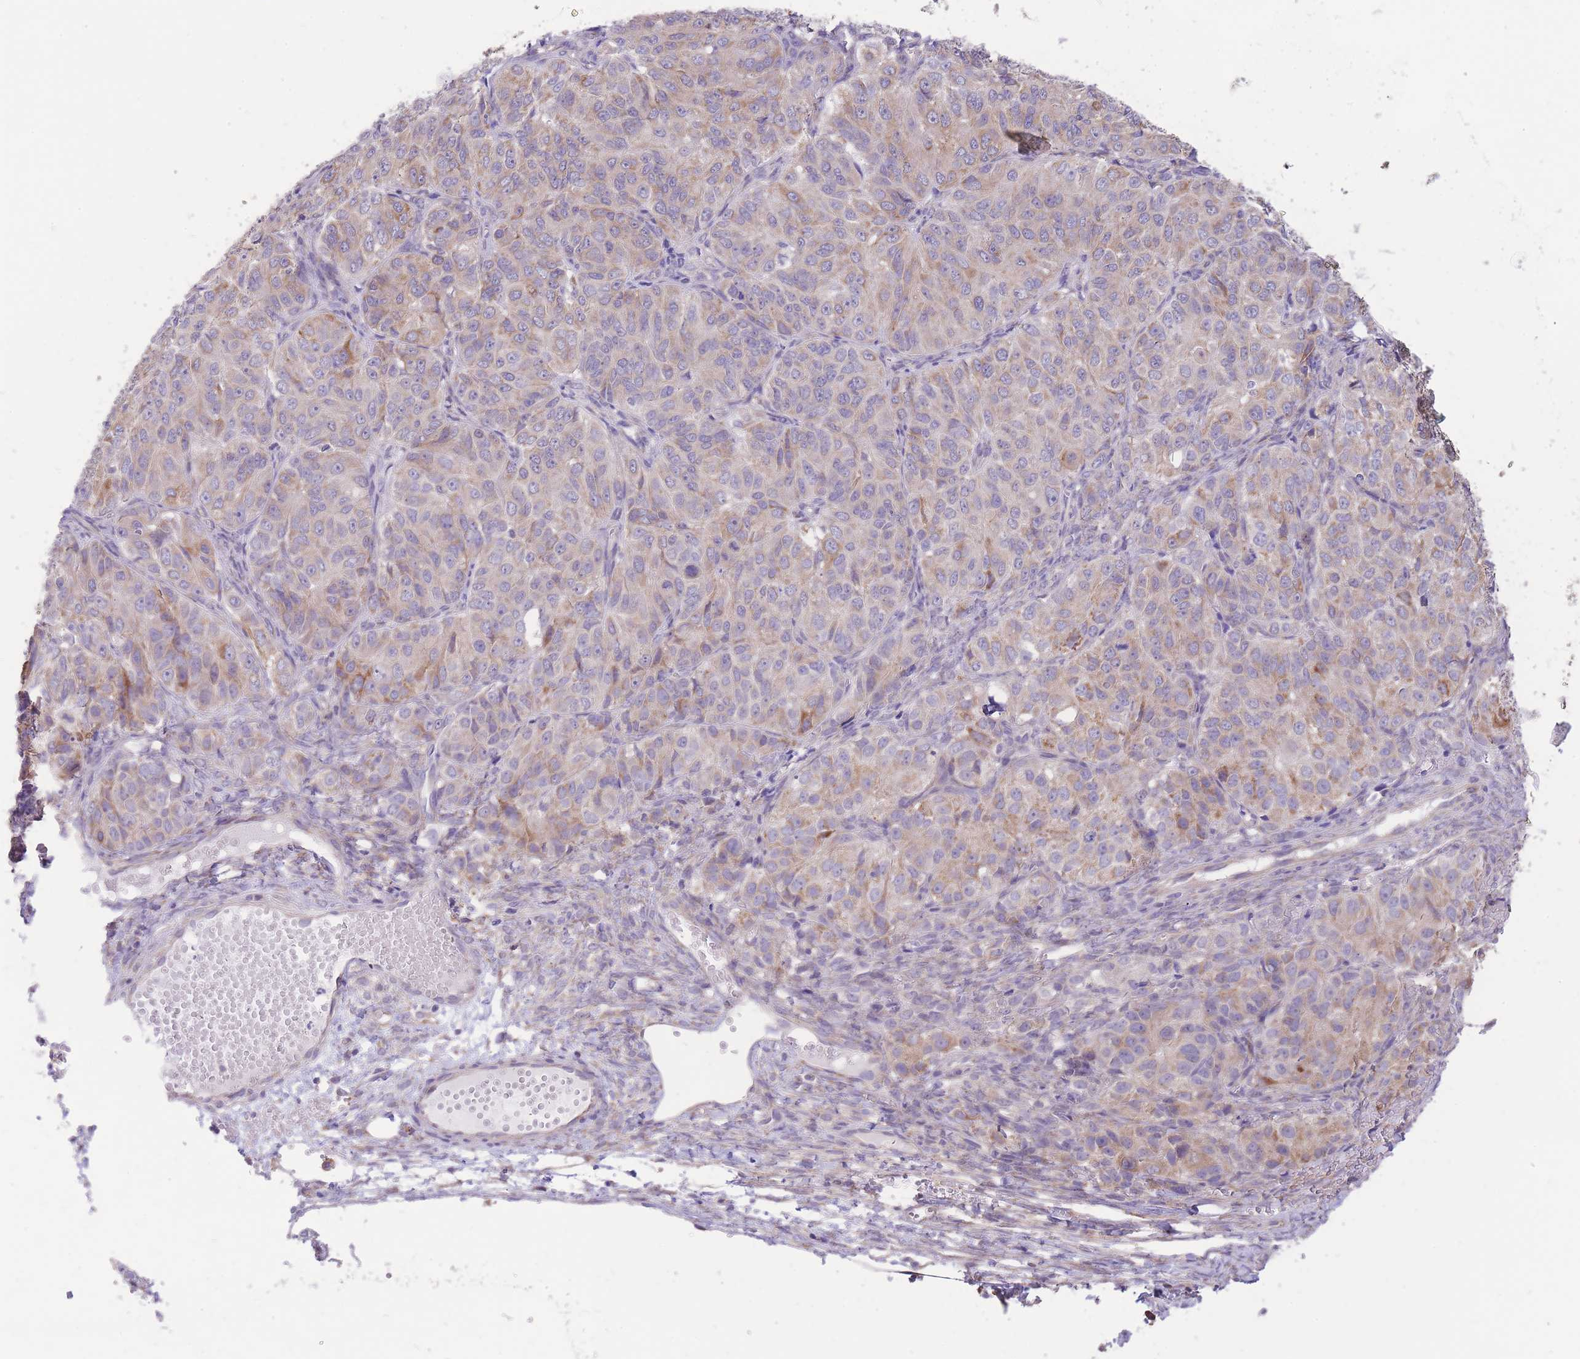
{"staining": {"intensity": "moderate", "quantity": "<25%", "location": "cytoplasmic/membranous"}, "tissue": "ovarian cancer", "cell_type": "Tumor cells", "image_type": "cancer", "snomed": [{"axis": "morphology", "description": "Carcinoma, endometroid"}, {"axis": "topography", "description": "Ovary"}], "caption": "IHC histopathology image of neoplastic tissue: ovarian cancer stained using IHC exhibits low levels of moderate protein expression localized specifically in the cytoplasmic/membranous of tumor cells, appearing as a cytoplasmic/membranous brown color.", "gene": "TOPAZ1", "patient": {"sex": "female", "age": 51}}